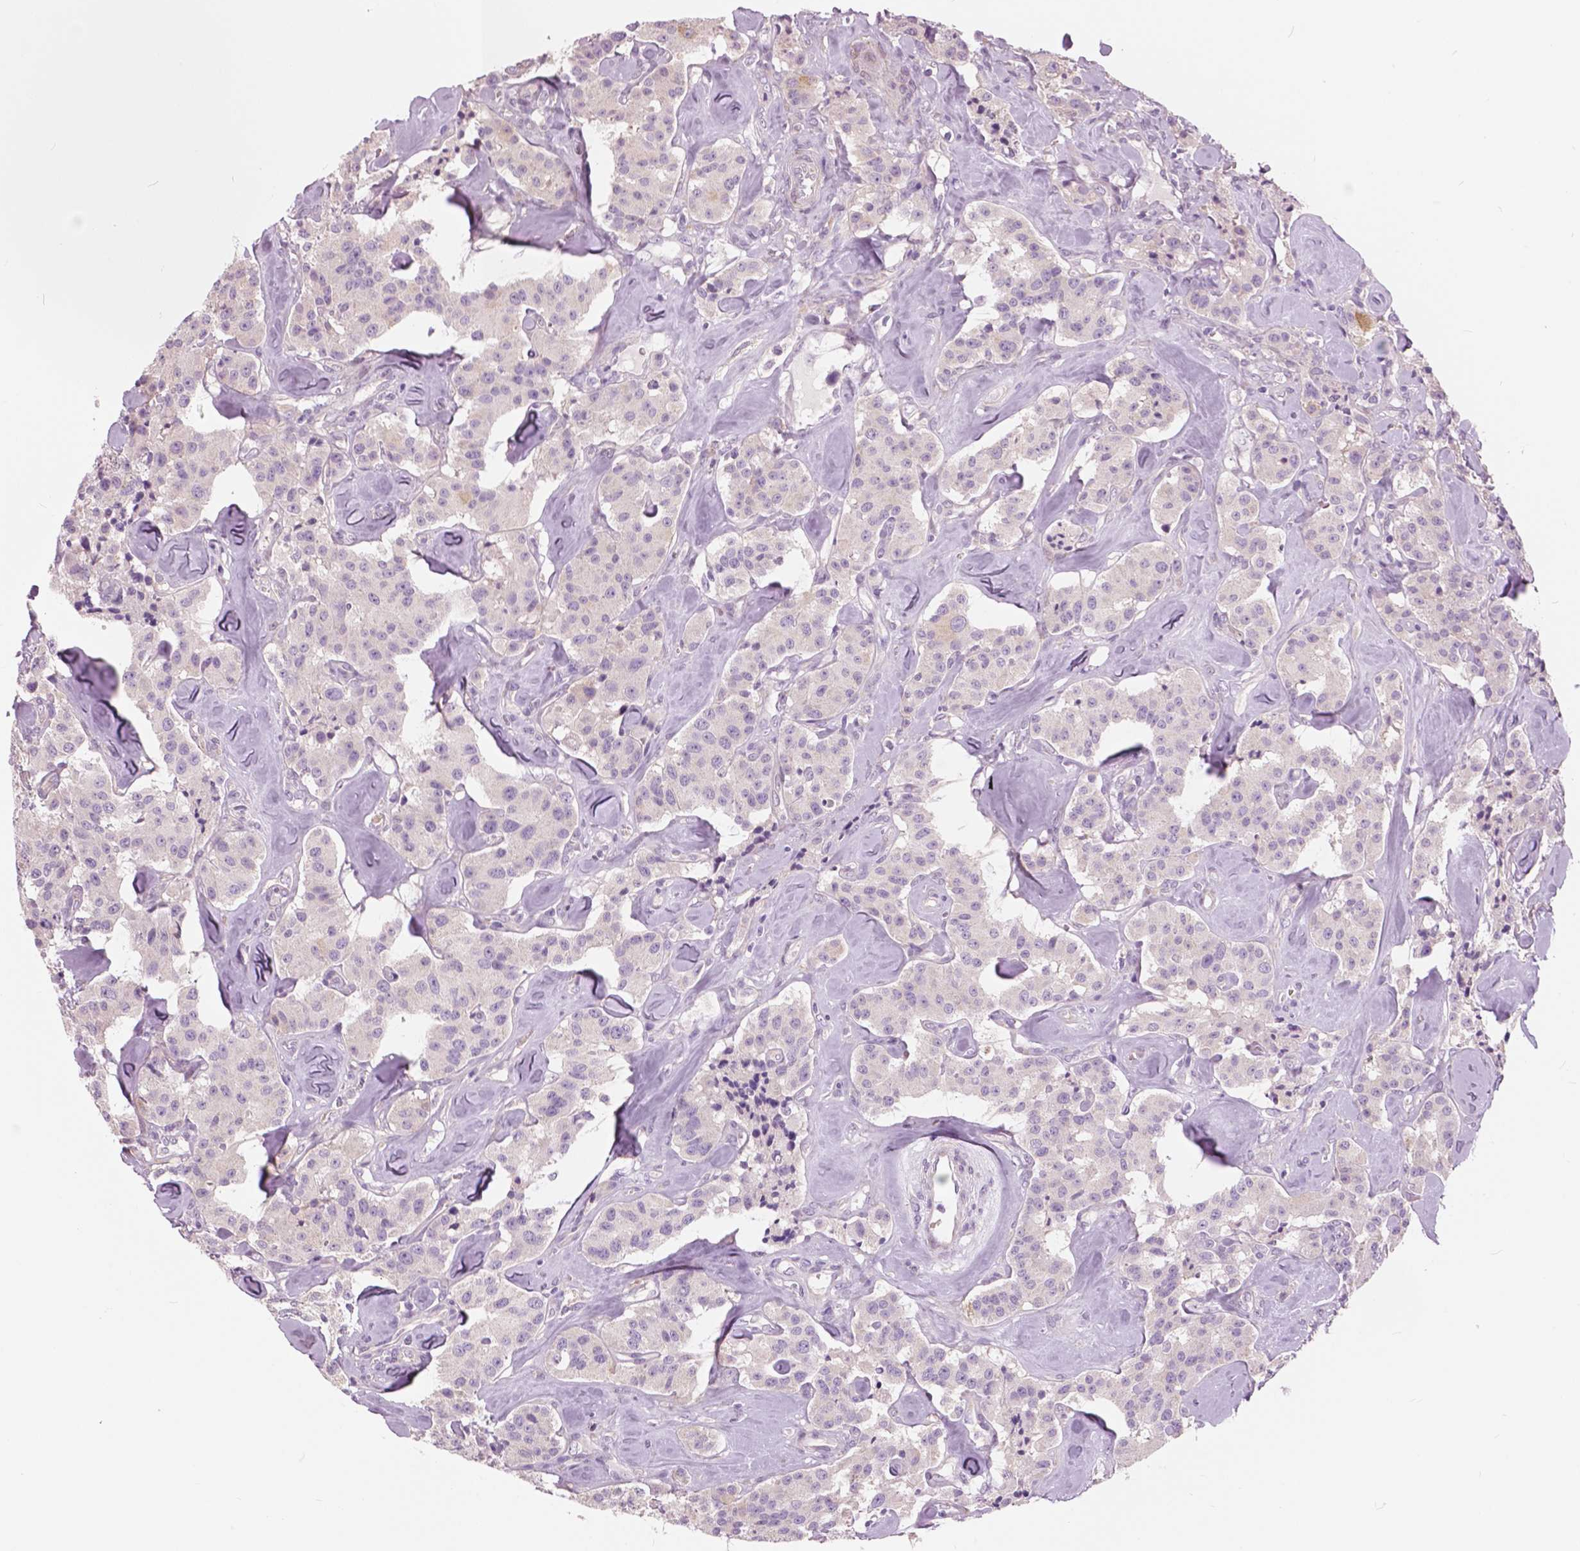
{"staining": {"intensity": "negative", "quantity": "none", "location": "none"}, "tissue": "carcinoid", "cell_type": "Tumor cells", "image_type": "cancer", "snomed": [{"axis": "morphology", "description": "Carcinoid, malignant, NOS"}, {"axis": "topography", "description": "Pancreas"}], "caption": "Immunohistochemistry of human carcinoid exhibits no positivity in tumor cells.", "gene": "SERPINI1", "patient": {"sex": "male", "age": 41}}